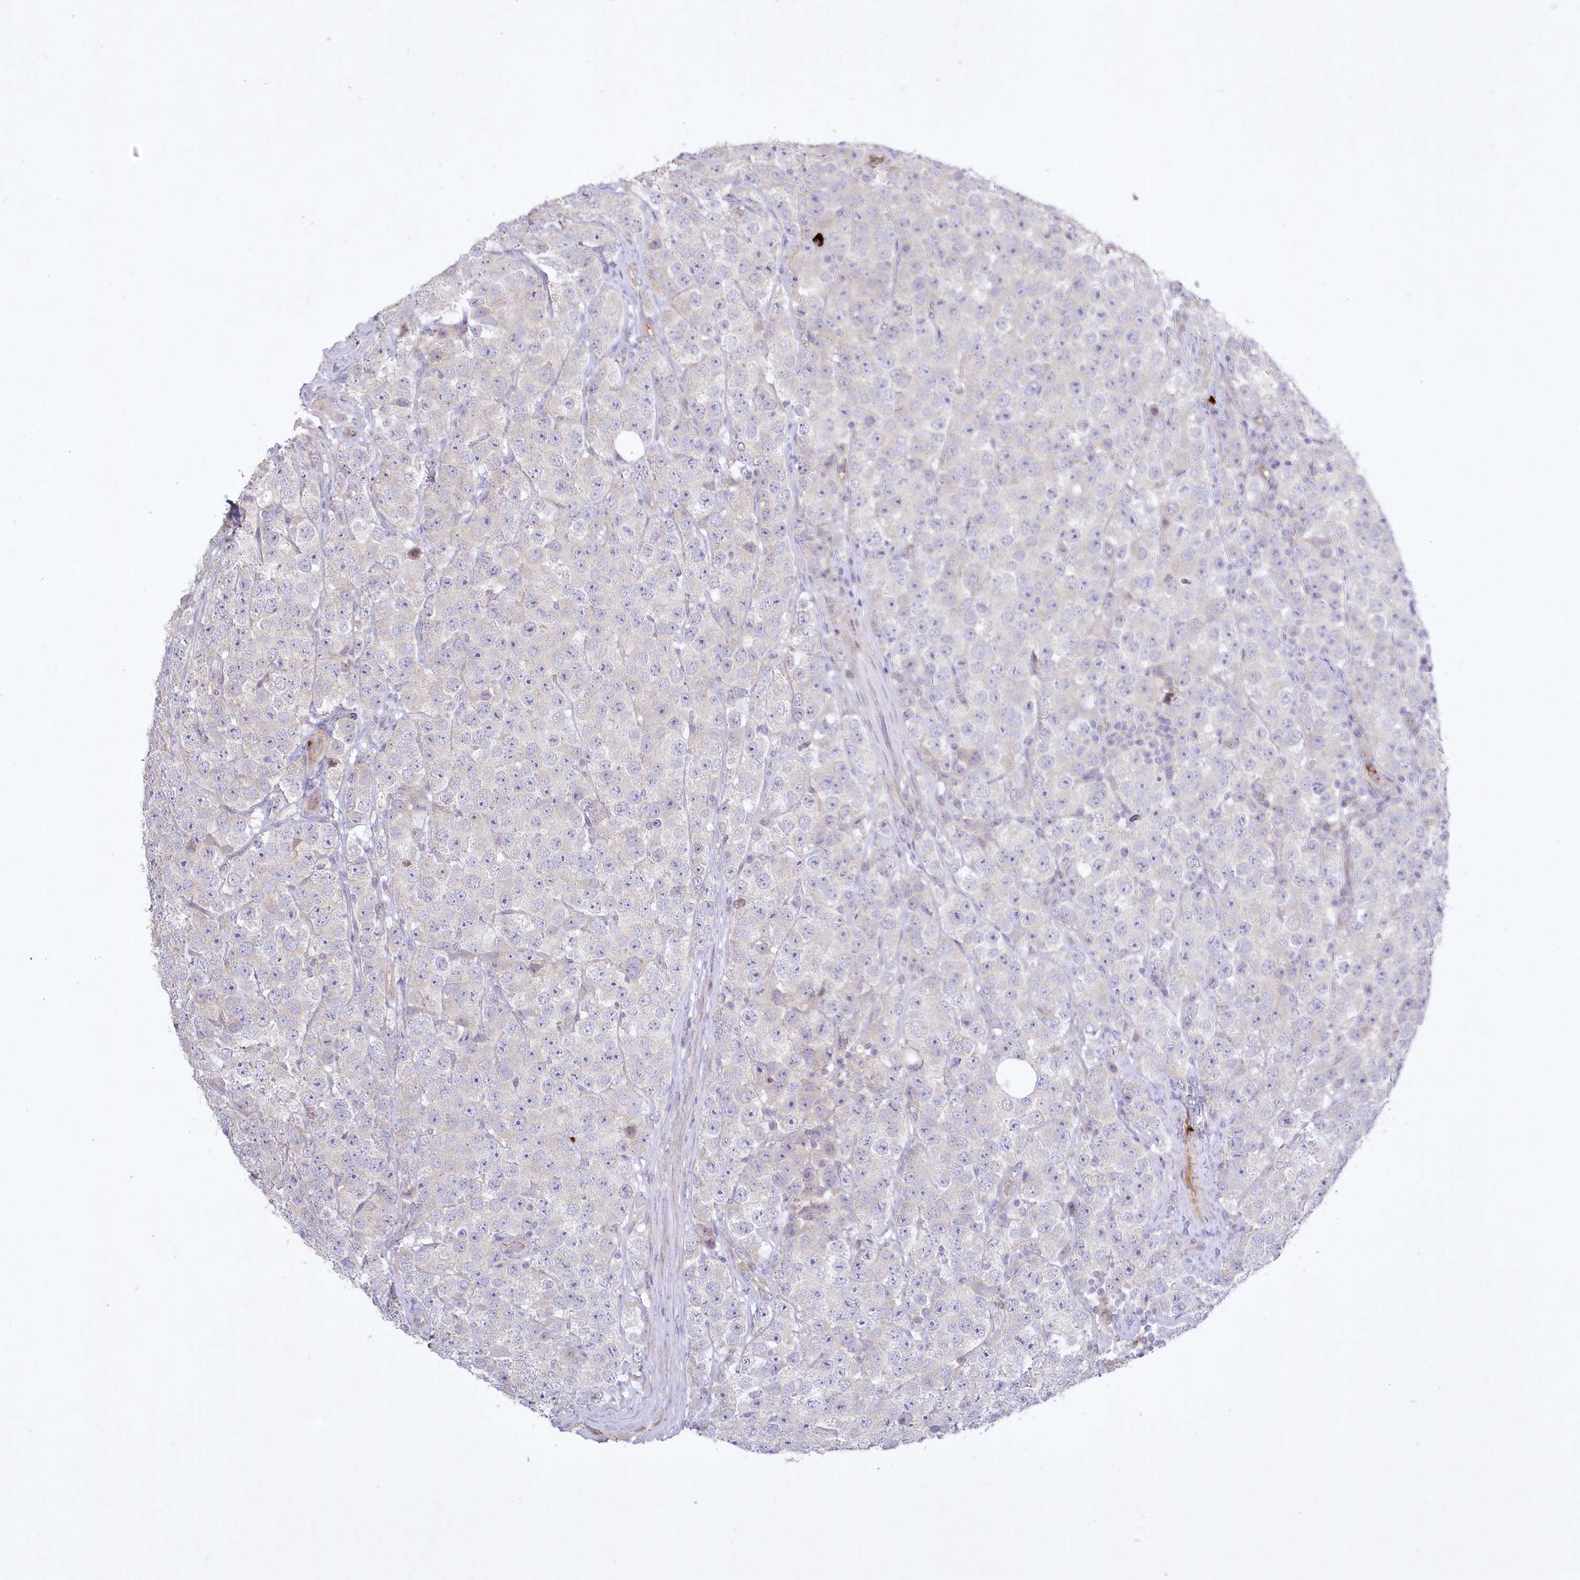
{"staining": {"intensity": "negative", "quantity": "none", "location": "none"}, "tissue": "testis cancer", "cell_type": "Tumor cells", "image_type": "cancer", "snomed": [{"axis": "morphology", "description": "Seminoma, NOS"}, {"axis": "topography", "description": "Testis"}], "caption": "Immunohistochemistry of seminoma (testis) displays no staining in tumor cells.", "gene": "WBP1L", "patient": {"sex": "male", "age": 28}}